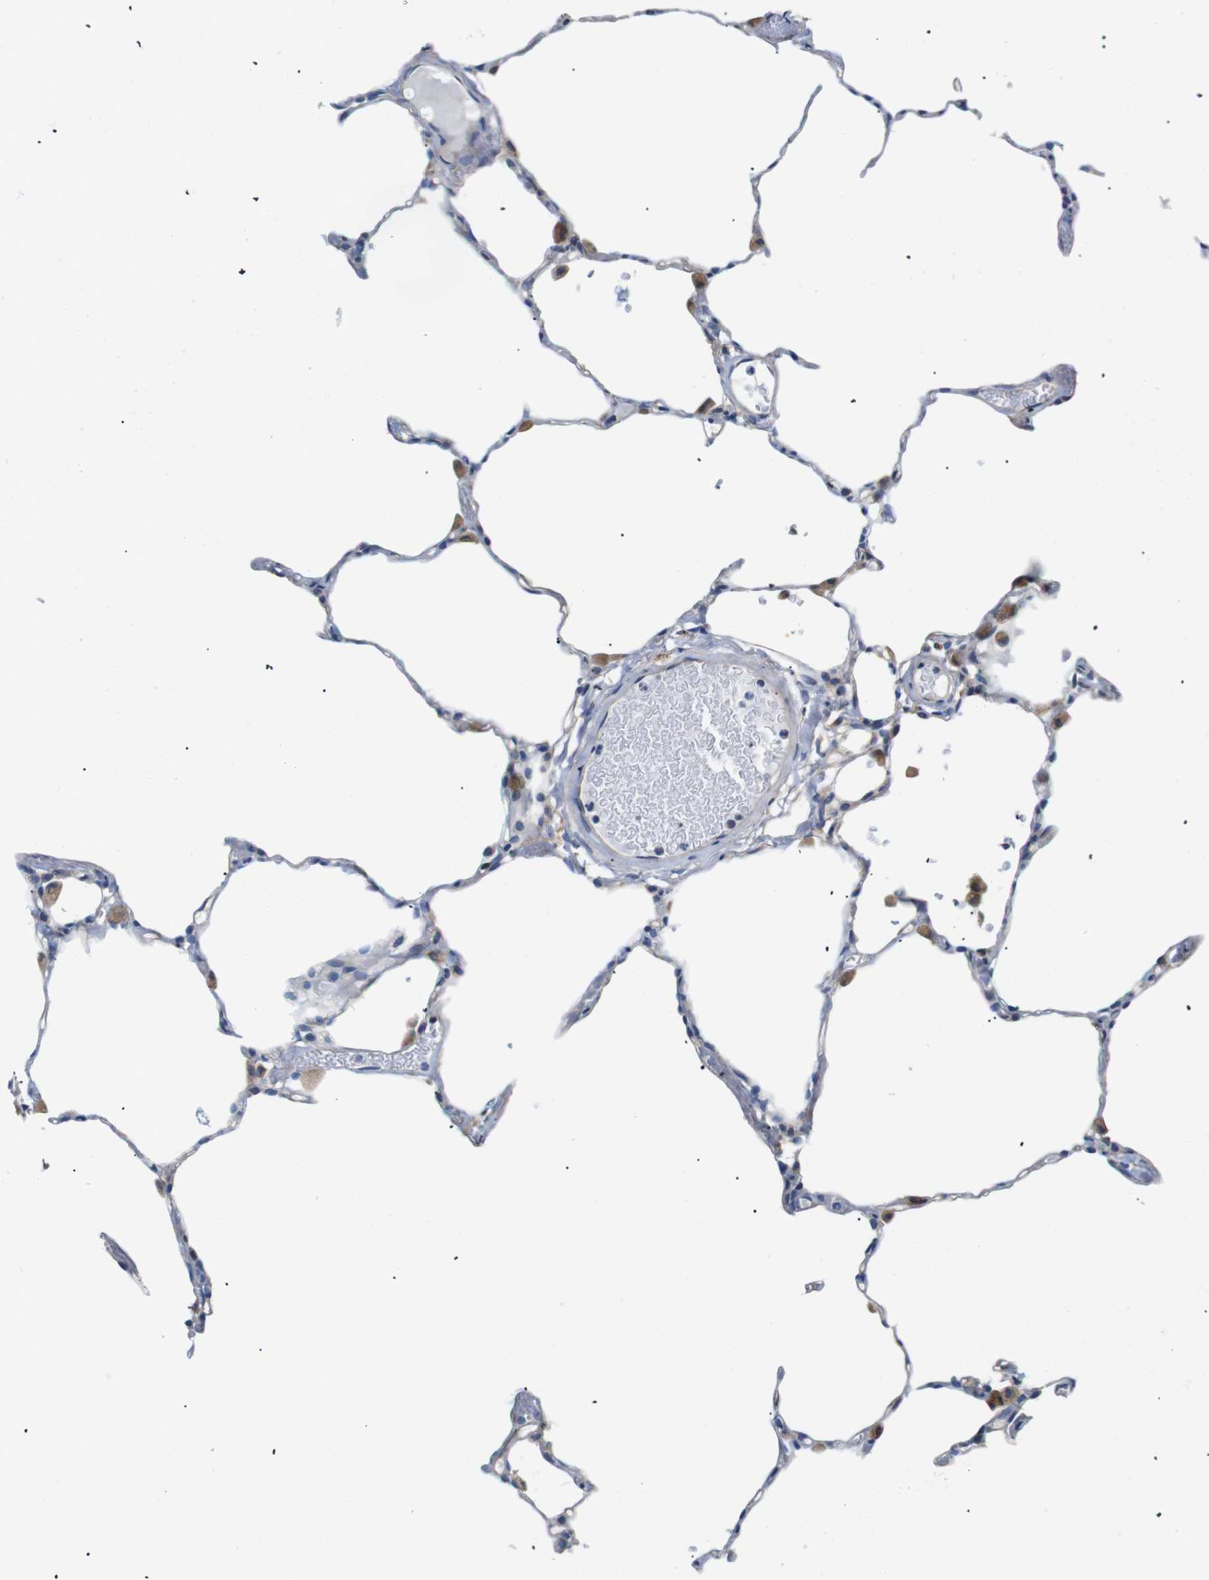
{"staining": {"intensity": "moderate", "quantity": "<25%", "location": "cytoplasmic/membranous"}, "tissue": "lung", "cell_type": "Alveolar cells", "image_type": "normal", "snomed": [{"axis": "morphology", "description": "Normal tissue, NOS"}, {"axis": "topography", "description": "Lung"}], "caption": "Alveolar cells demonstrate moderate cytoplasmic/membranous expression in approximately <25% of cells in benign lung. The staining was performed using DAB (3,3'-diaminobenzidine), with brown indicating positive protein expression. Nuclei are stained blue with hematoxylin.", "gene": "UBE2G2", "patient": {"sex": "female", "age": 49}}